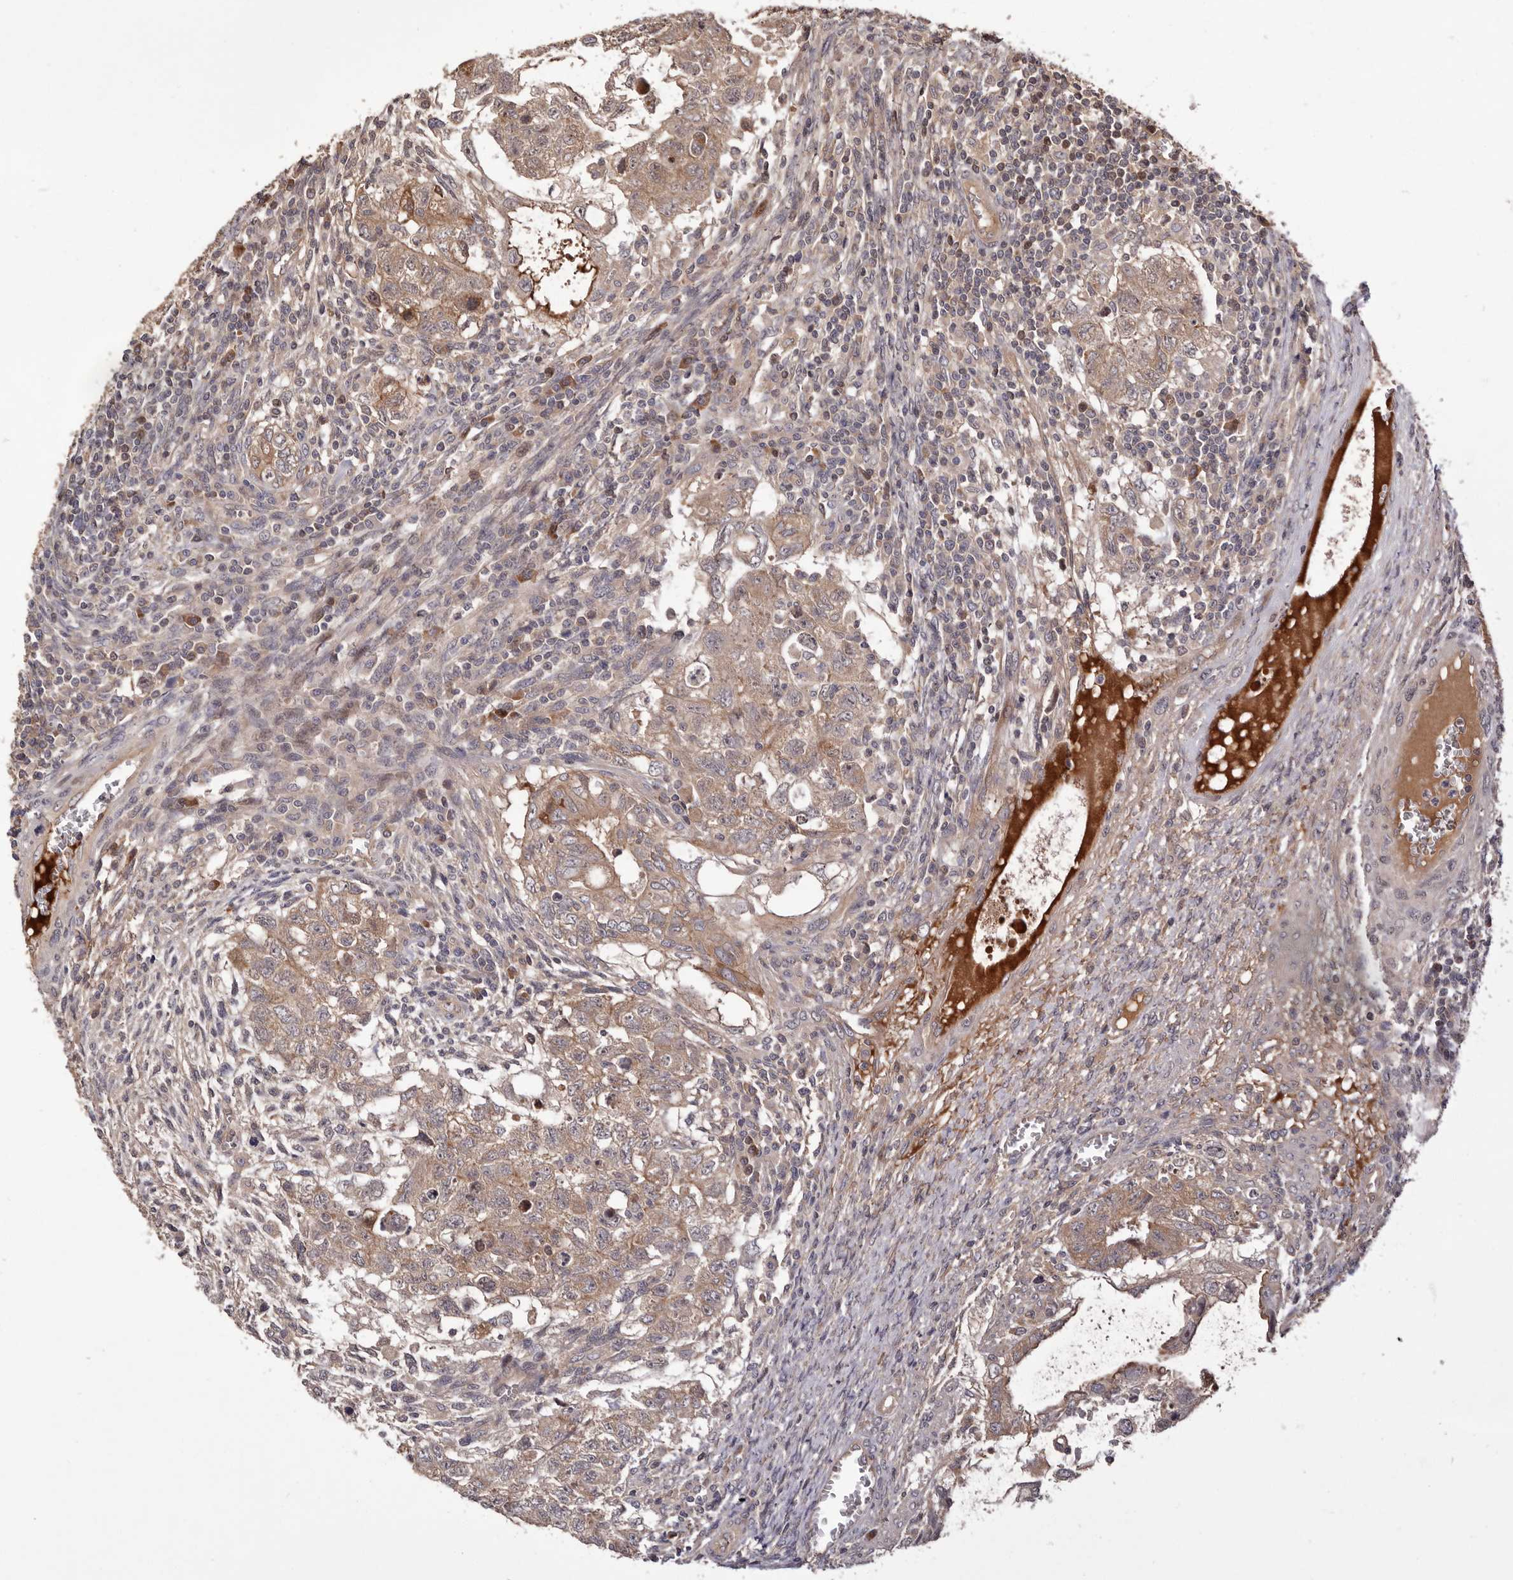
{"staining": {"intensity": "moderate", "quantity": ">75%", "location": "cytoplasmic/membranous"}, "tissue": "testis cancer", "cell_type": "Tumor cells", "image_type": "cancer", "snomed": [{"axis": "morphology", "description": "Carcinoma, Embryonal, NOS"}, {"axis": "topography", "description": "Testis"}], "caption": "High-magnification brightfield microscopy of testis embryonal carcinoma stained with DAB (3,3'-diaminobenzidine) (brown) and counterstained with hematoxylin (blue). tumor cells exhibit moderate cytoplasmic/membranous staining is present in about>75% of cells.", "gene": "DOP1A", "patient": {"sex": "male", "age": 37}}